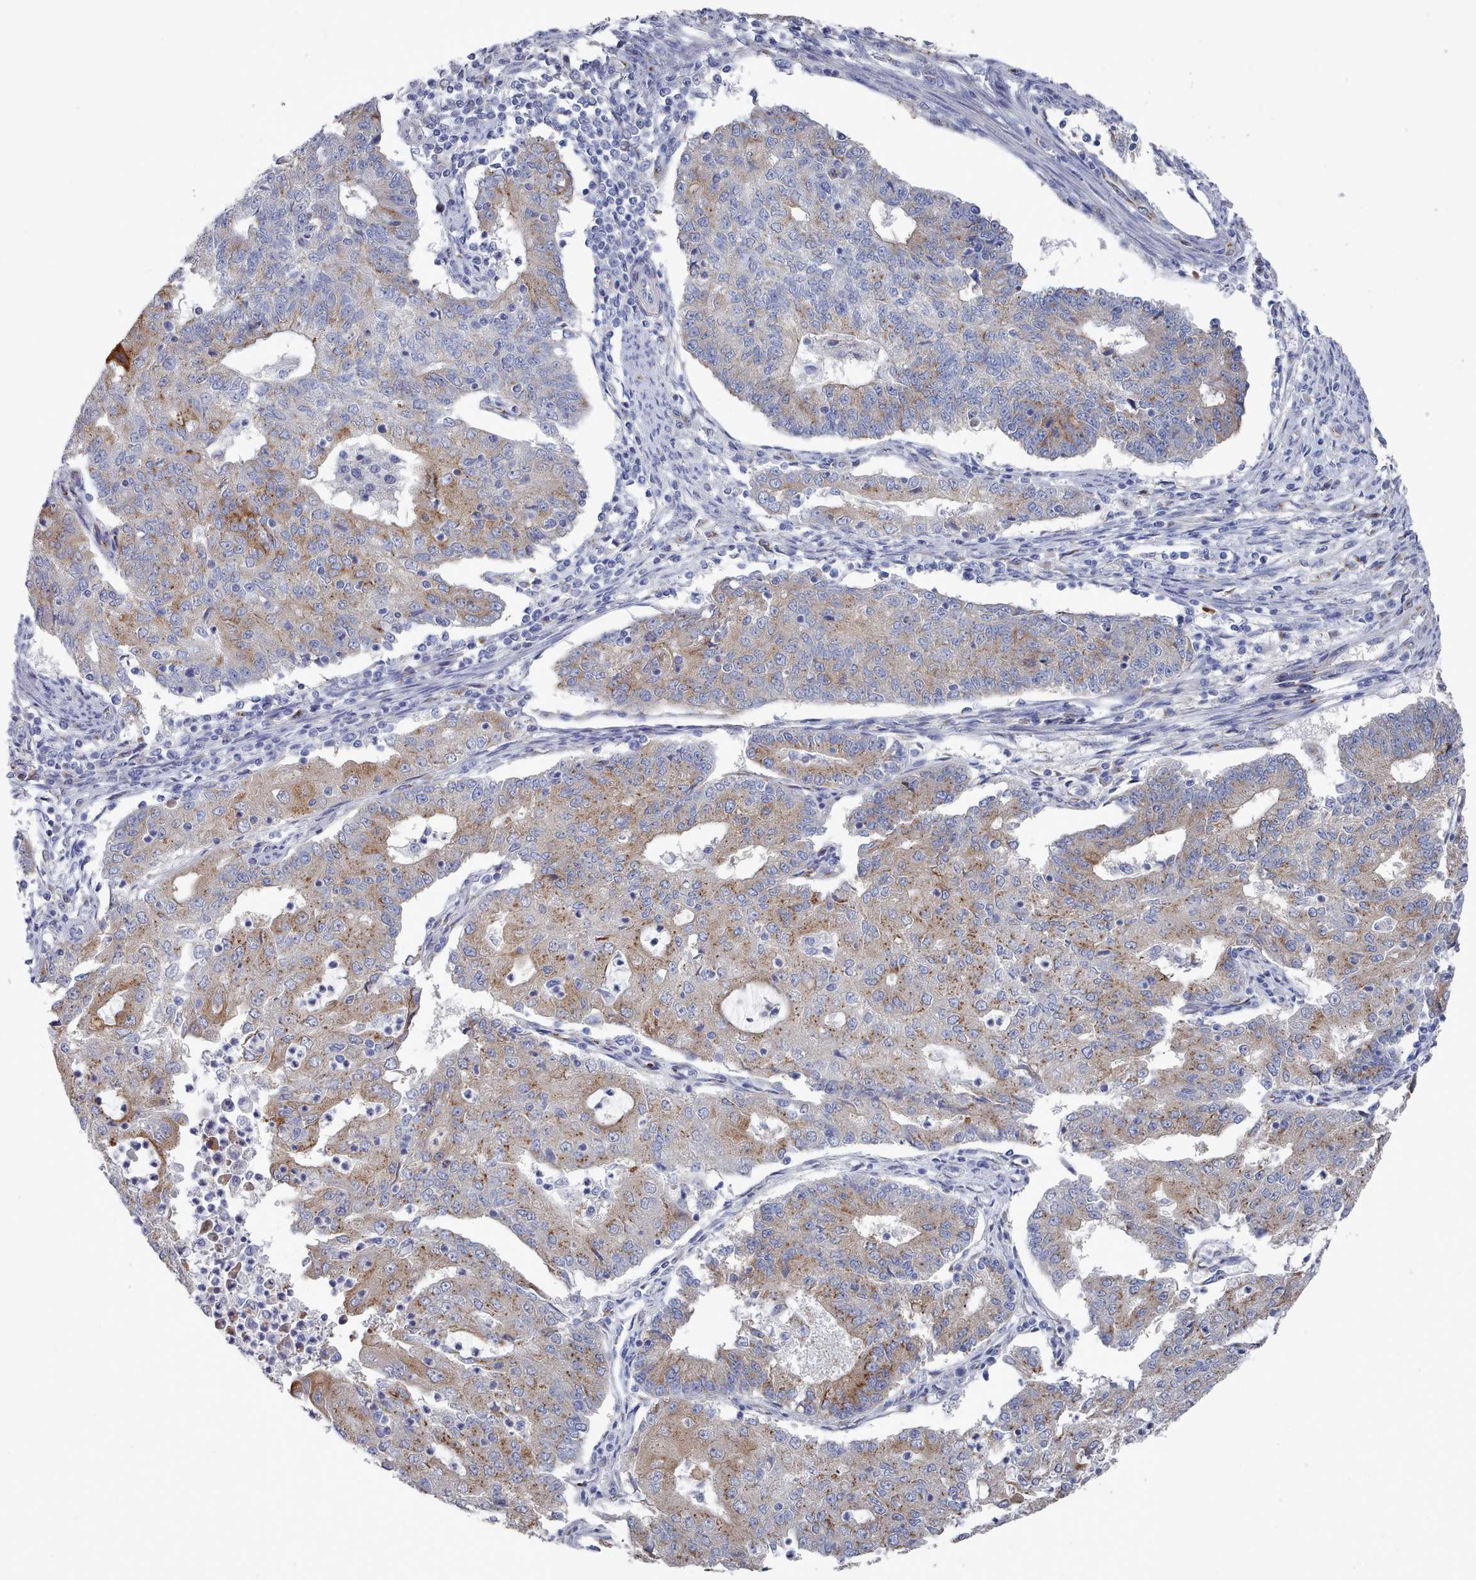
{"staining": {"intensity": "moderate", "quantity": "25%-75%", "location": "cytoplasmic/membranous"}, "tissue": "endometrial cancer", "cell_type": "Tumor cells", "image_type": "cancer", "snomed": [{"axis": "morphology", "description": "Adenocarcinoma, NOS"}, {"axis": "topography", "description": "Endometrium"}], "caption": "The photomicrograph exhibits staining of endometrial cancer (adenocarcinoma), revealing moderate cytoplasmic/membranous protein expression (brown color) within tumor cells.", "gene": "PDE4C", "patient": {"sex": "female", "age": 56}}